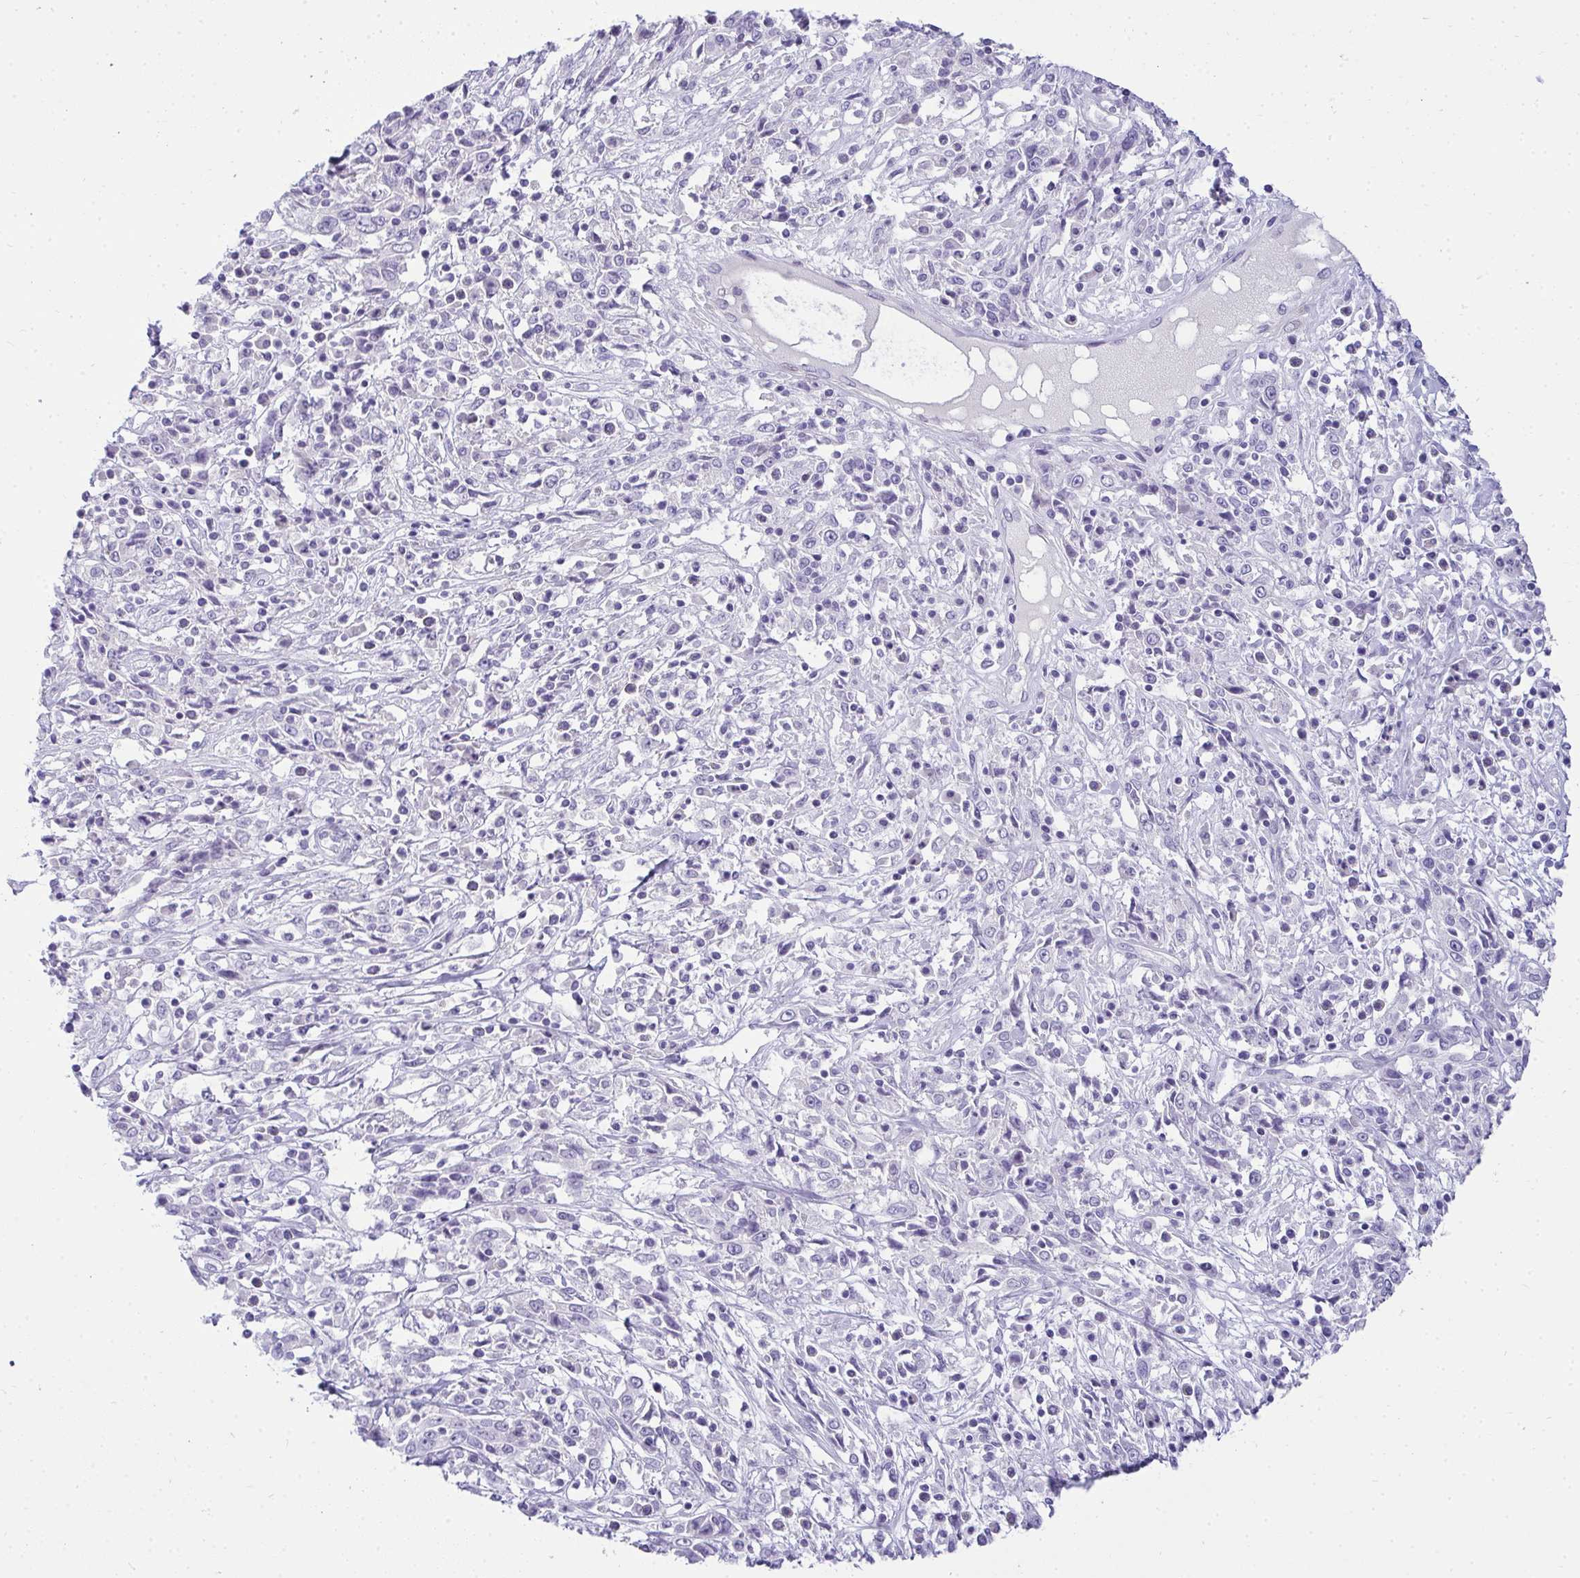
{"staining": {"intensity": "negative", "quantity": "none", "location": "none"}, "tissue": "cervical cancer", "cell_type": "Tumor cells", "image_type": "cancer", "snomed": [{"axis": "morphology", "description": "Adenocarcinoma, NOS"}, {"axis": "topography", "description": "Cervix"}], "caption": "There is no significant staining in tumor cells of cervical cancer (adenocarcinoma). (Immunohistochemistry (ihc), brightfield microscopy, high magnification).", "gene": "HSPB6", "patient": {"sex": "female", "age": 40}}